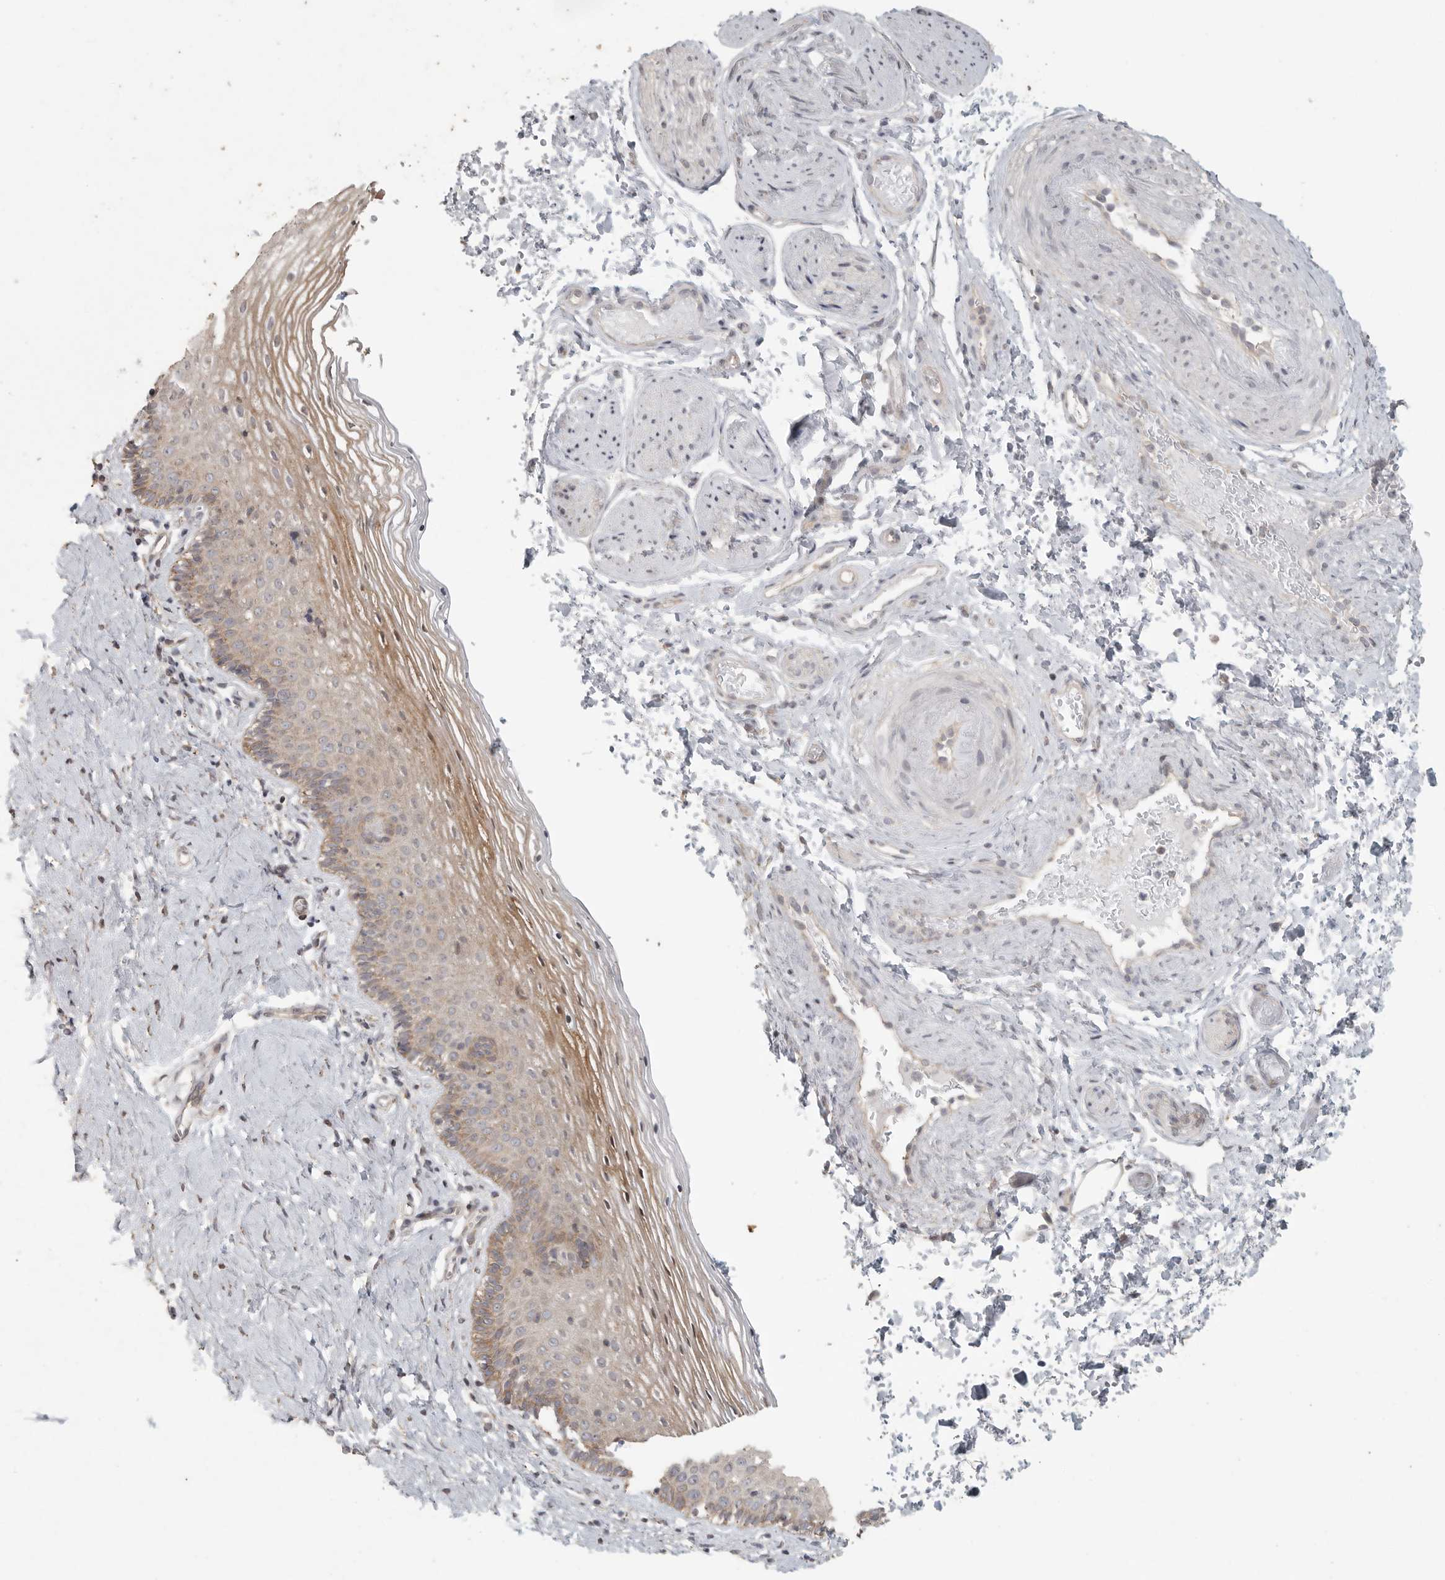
{"staining": {"intensity": "moderate", "quantity": "25%-75%", "location": "cytoplasmic/membranous"}, "tissue": "vagina", "cell_type": "Squamous epithelial cells", "image_type": "normal", "snomed": [{"axis": "morphology", "description": "Normal tissue, NOS"}, {"axis": "topography", "description": "Vagina"}], "caption": "Brown immunohistochemical staining in unremarkable vagina exhibits moderate cytoplasmic/membranous expression in about 25%-75% of squamous epithelial cells. (IHC, brightfield microscopy, high magnification).", "gene": "HDAC6", "patient": {"sex": "female", "age": 32}}